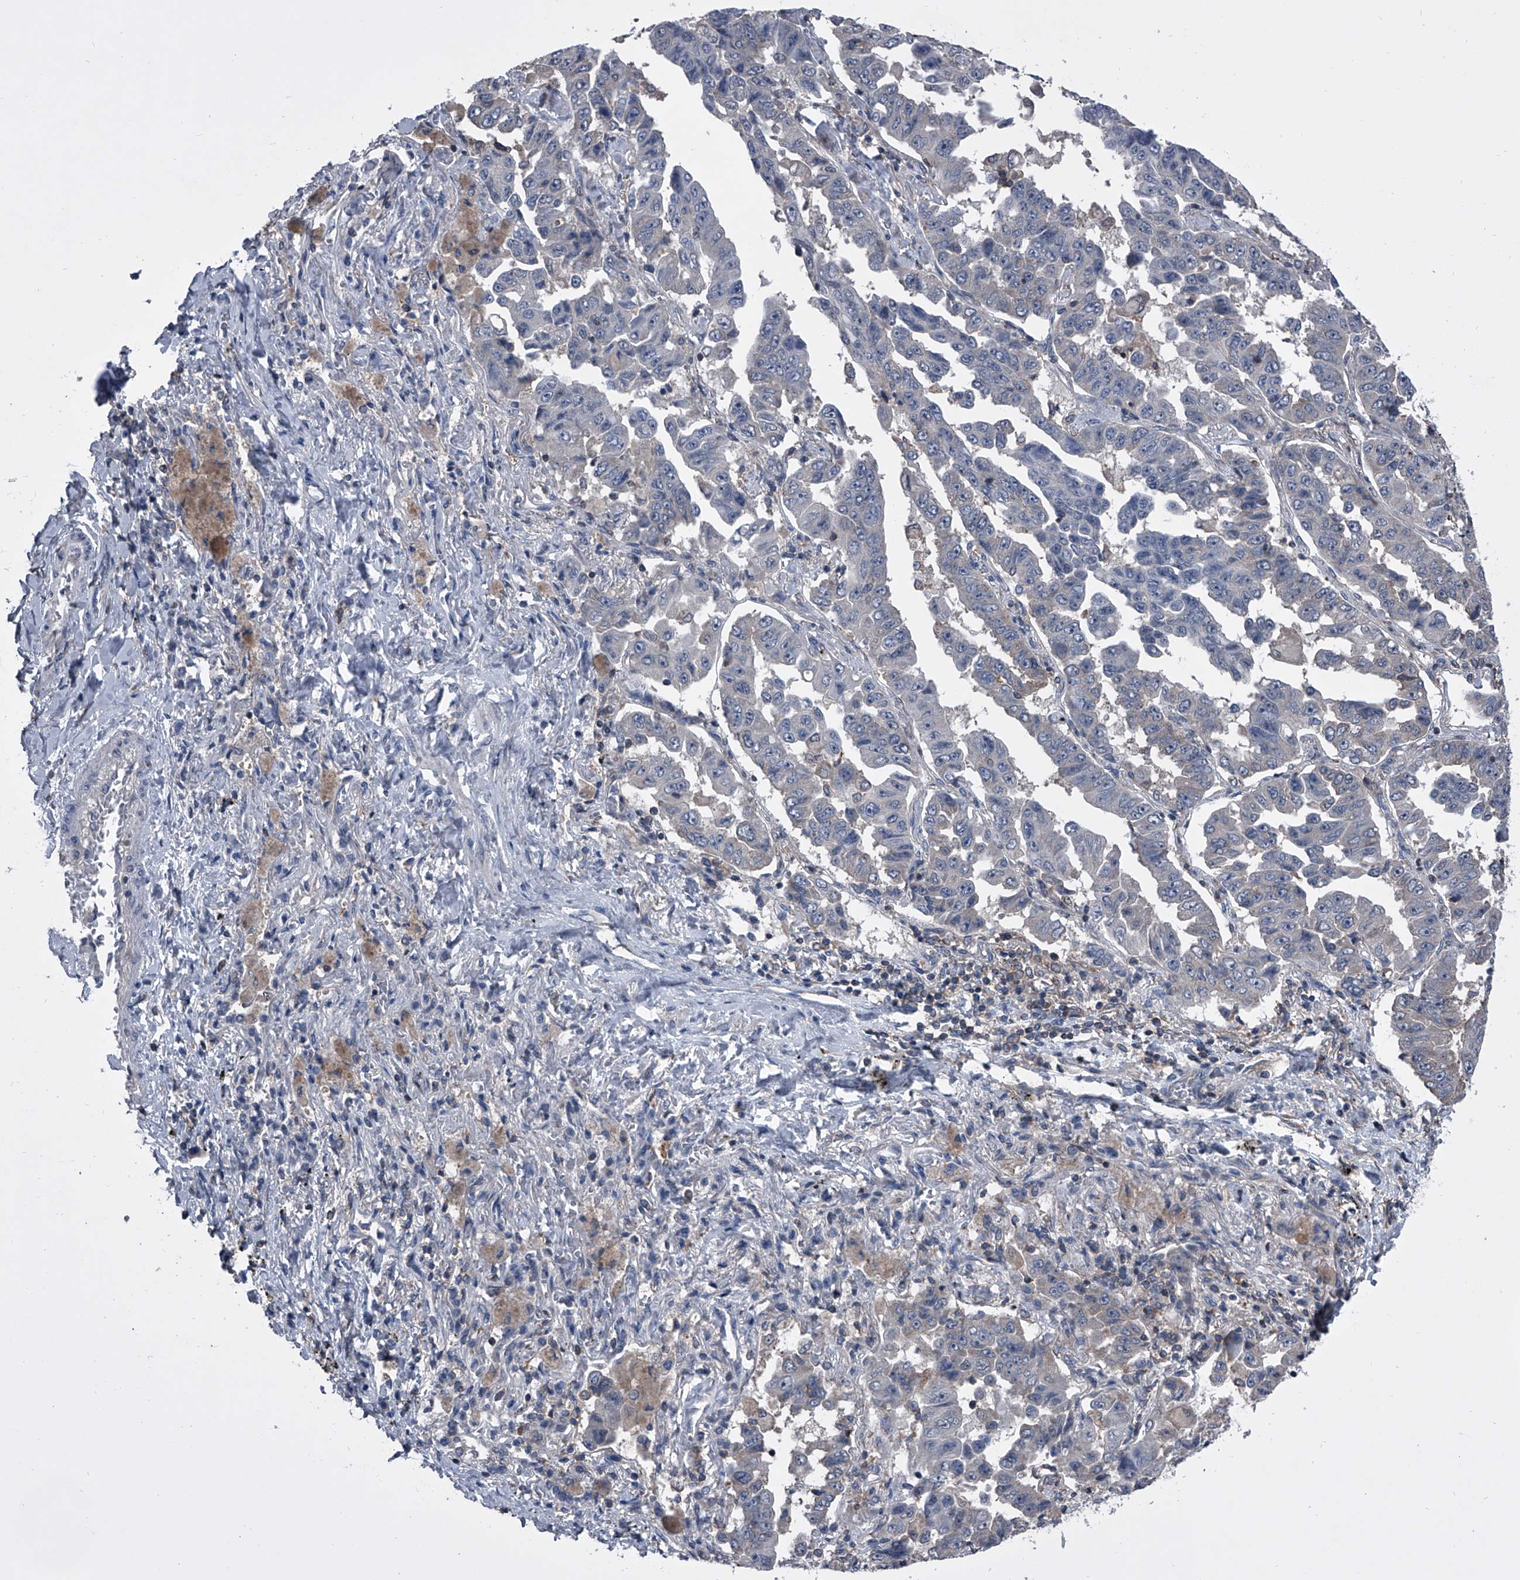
{"staining": {"intensity": "negative", "quantity": "none", "location": "none"}, "tissue": "lung cancer", "cell_type": "Tumor cells", "image_type": "cancer", "snomed": [{"axis": "morphology", "description": "Adenocarcinoma, NOS"}, {"axis": "topography", "description": "Lung"}], "caption": "An immunohistochemistry histopathology image of adenocarcinoma (lung) is shown. There is no staining in tumor cells of adenocarcinoma (lung). Brightfield microscopy of IHC stained with DAB (3,3'-diaminobenzidine) (brown) and hematoxylin (blue), captured at high magnification.", "gene": "PIP5K1A", "patient": {"sex": "female", "age": 51}}